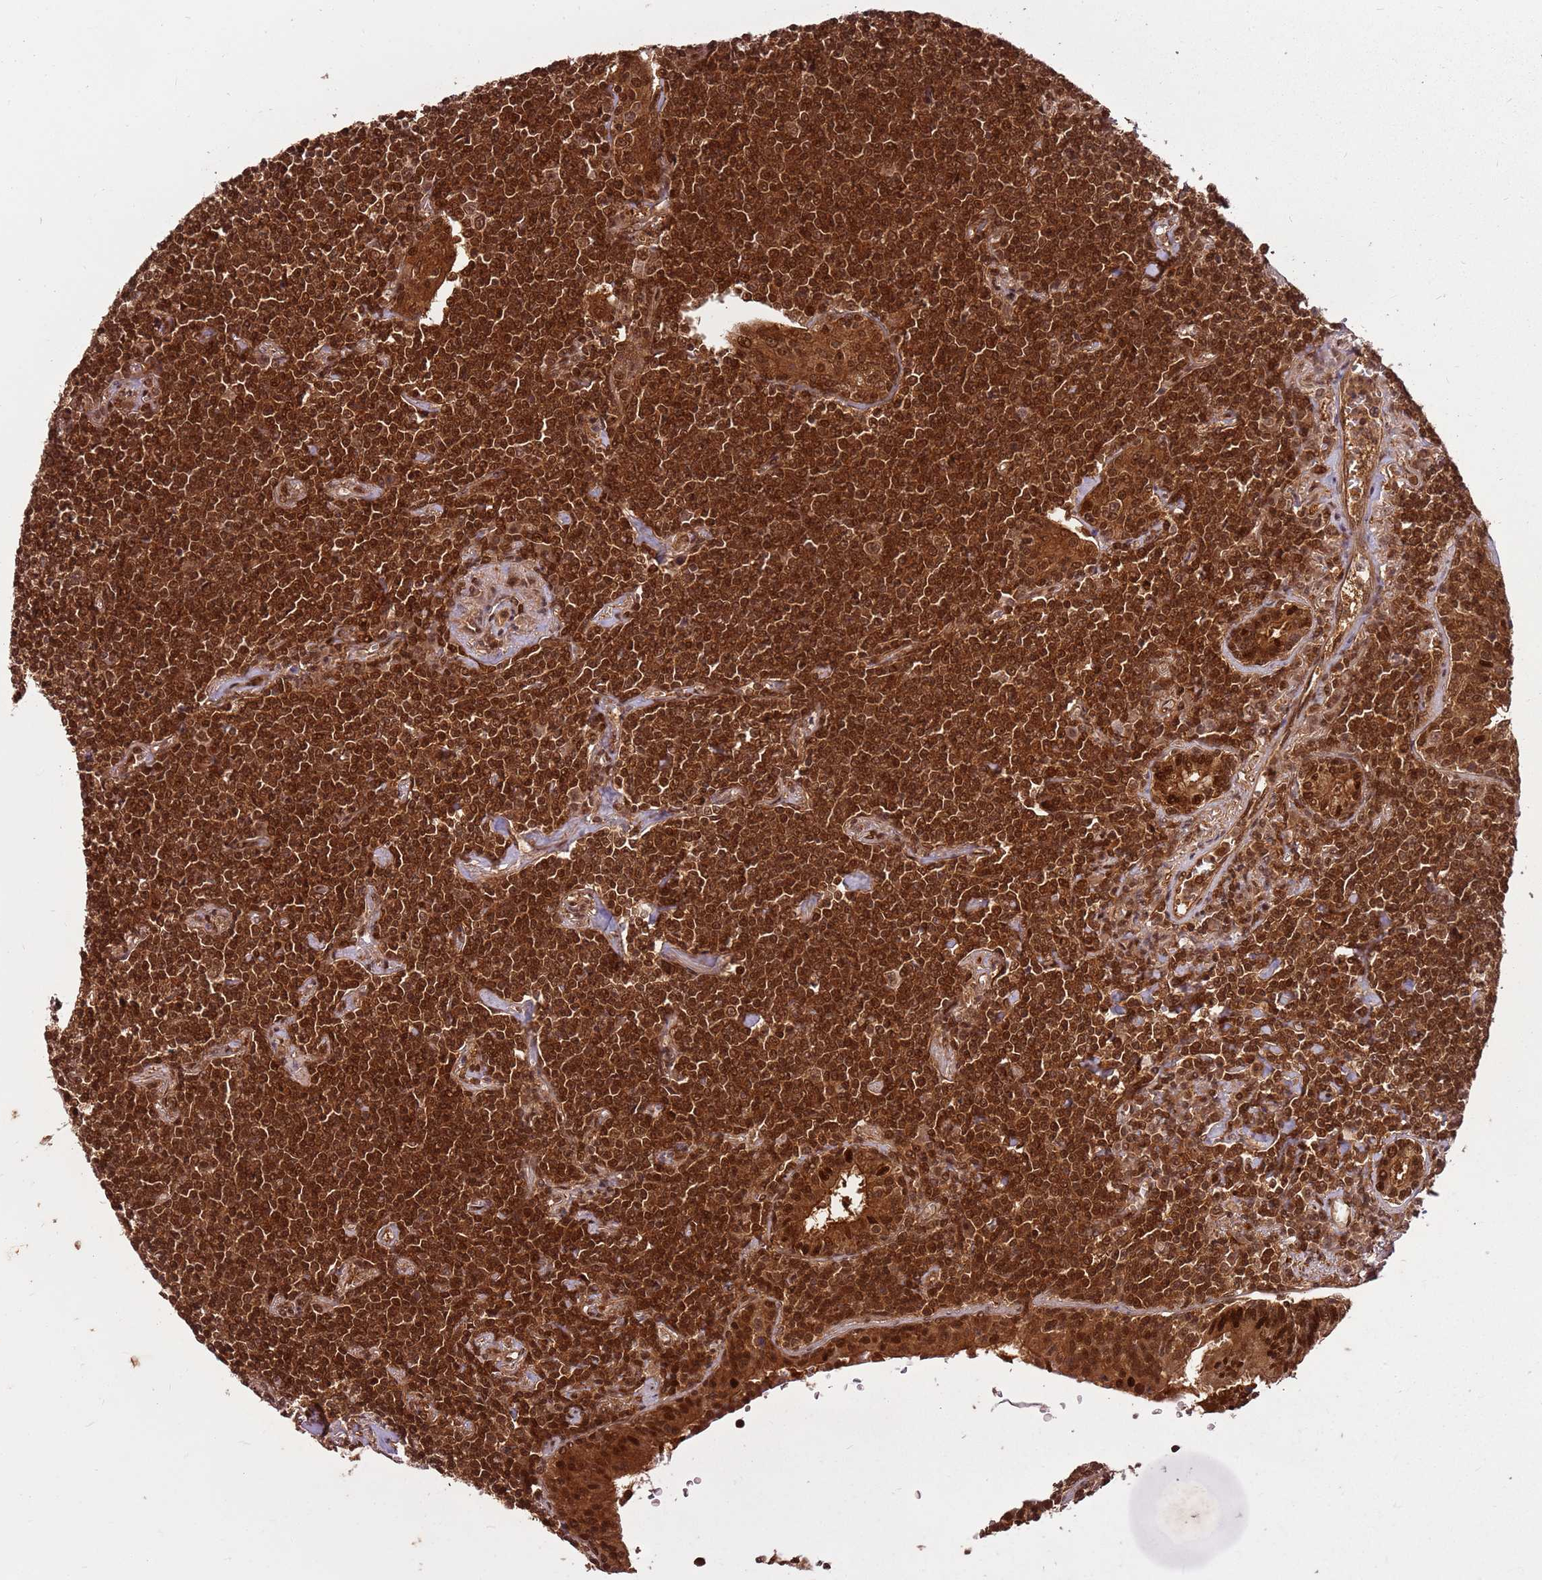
{"staining": {"intensity": "strong", "quantity": ">75%", "location": "cytoplasmic/membranous,nuclear"}, "tissue": "lymphoma", "cell_type": "Tumor cells", "image_type": "cancer", "snomed": [{"axis": "morphology", "description": "Malignant lymphoma, non-Hodgkin's type, Low grade"}, {"axis": "topography", "description": "Lung"}], "caption": "Tumor cells demonstrate high levels of strong cytoplasmic/membranous and nuclear staining in approximately >75% of cells in human low-grade malignant lymphoma, non-Hodgkin's type. (DAB (3,3'-diaminobenzidine) IHC with brightfield microscopy, high magnification).", "gene": "PGLS", "patient": {"sex": "female", "age": 71}}